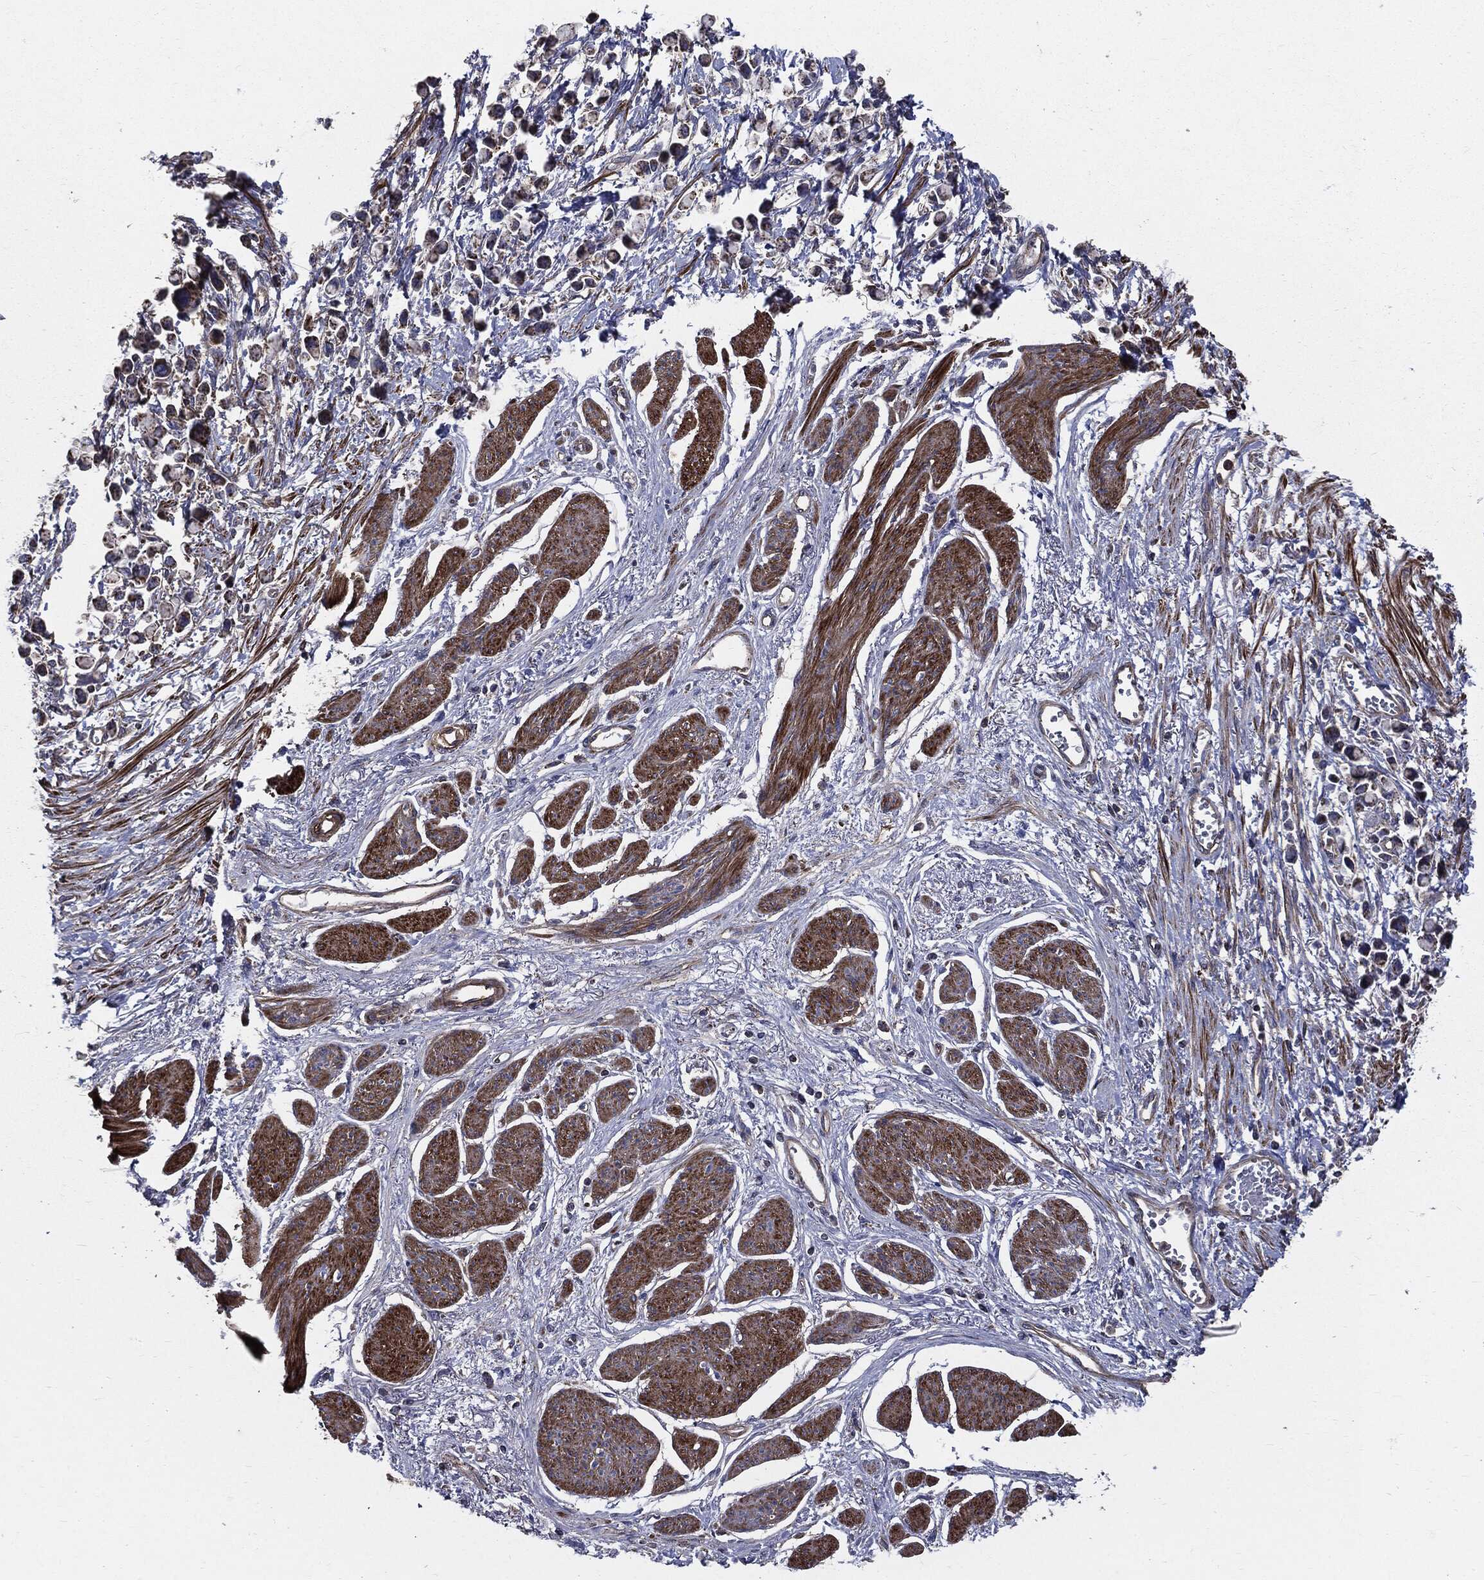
{"staining": {"intensity": "moderate", "quantity": ">75%", "location": "cytoplasmic/membranous"}, "tissue": "stomach cancer", "cell_type": "Tumor cells", "image_type": "cancer", "snomed": [{"axis": "morphology", "description": "Adenocarcinoma, NOS"}, {"axis": "topography", "description": "Stomach"}], "caption": "This is a histology image of immunohistochemistry staining of adenocarcinoma (stomach), which shows moderate expression in the cytoplasmic/membranous of tumor cells.", "gene": "PDCD6IP", "patient": {"sex": "female", "age": 81}}